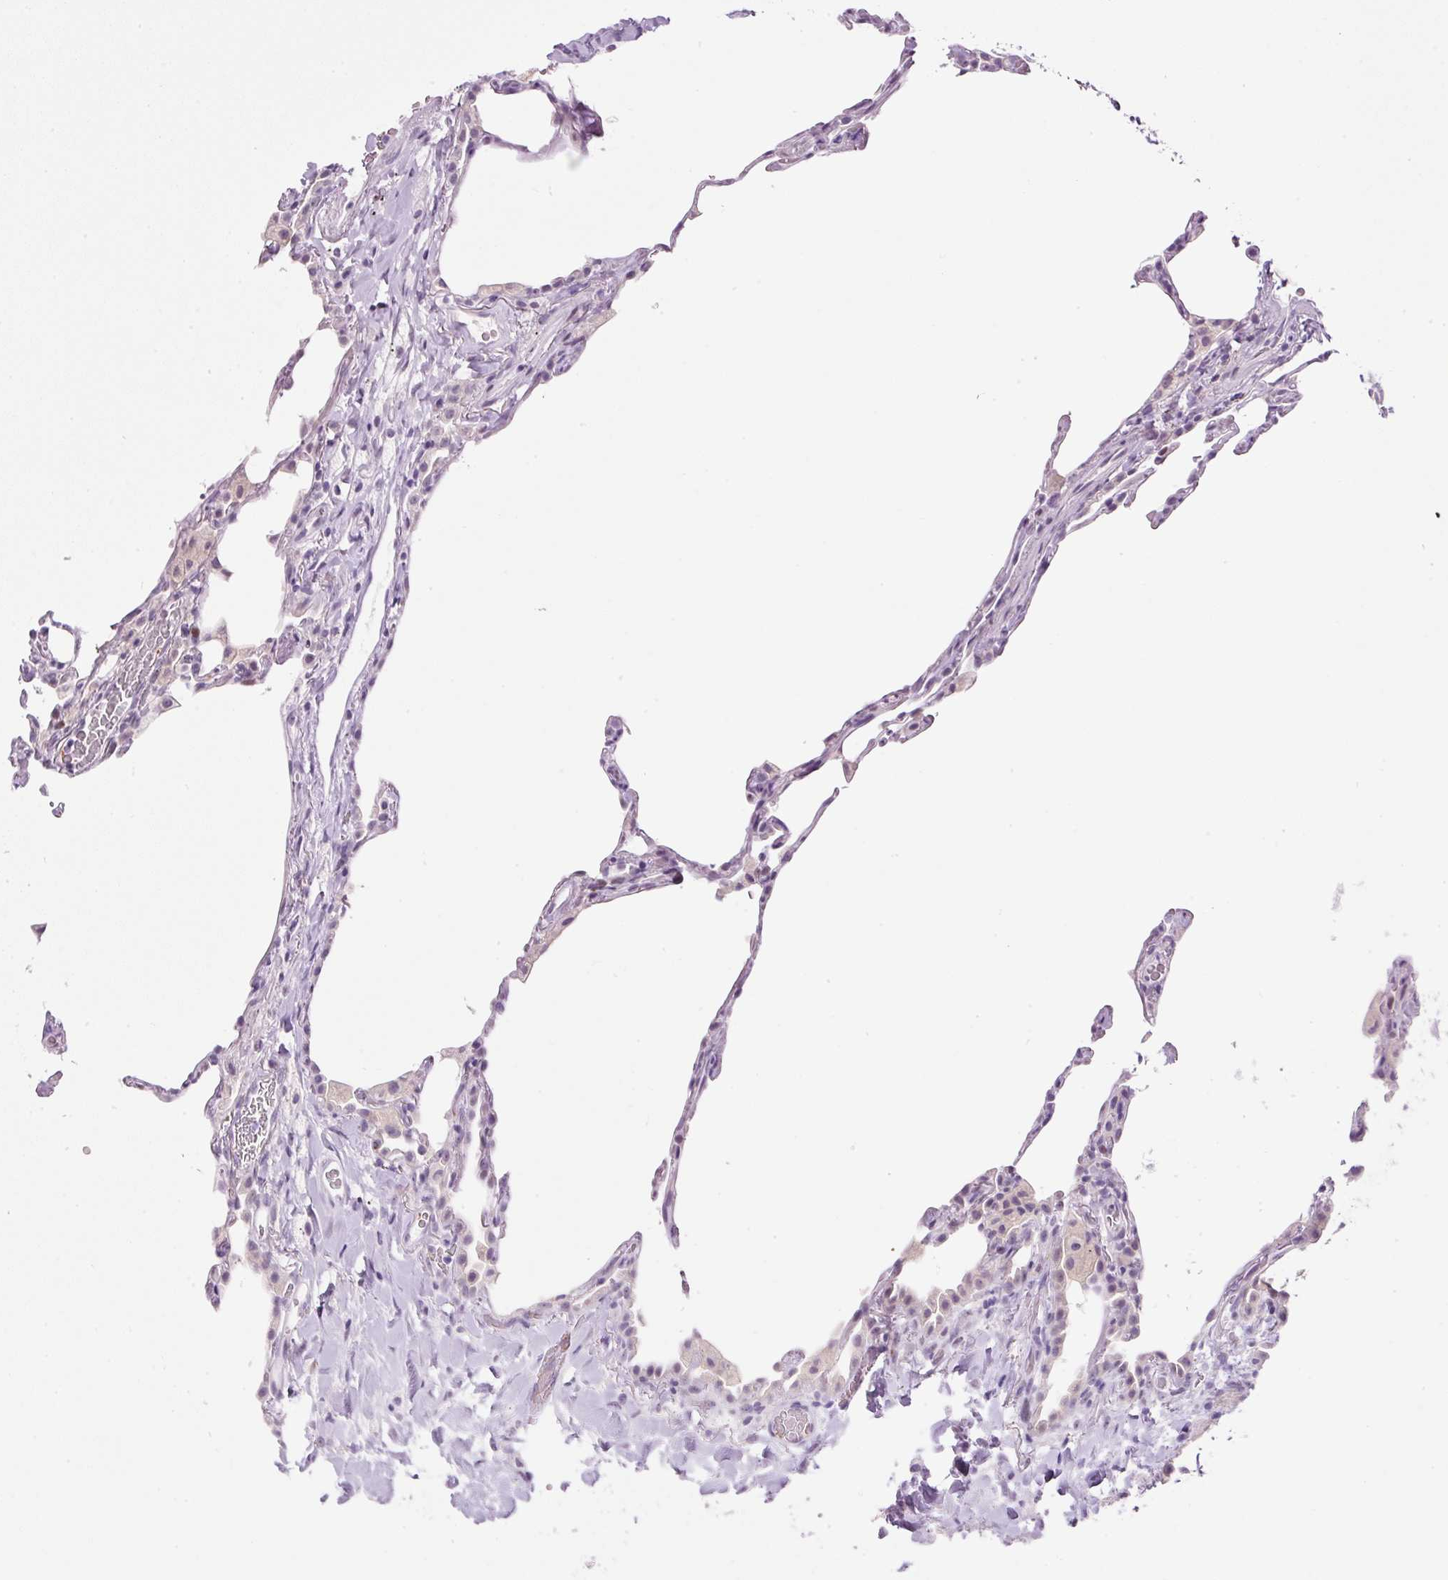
{"staining": {"intensity": "moderate", "quantity": "<25%", "location": "nuclear"}, "tissue": "lung", "cell_type": "Alveolar cells", "image_type": "normal", "snomed": [{"axis": "morphology", "description": "Normal tissue, NOS"}, {"axis": "topography", "description": "Lung"}], "caption": "Lung stained with DAB (3,3'-diaminobenzidine) immunohistochemistry demonstrates low levels of moderate nuclear expression in approximately <25% of alveolar cells. The staining was performed using DAB (3,3'-diaminobenzidine), with brown indicating positive protein expression. Nuclei are stained blue with hematoxylin.", "gene": "SRC", "patient": {"sex": "female", "age": 57}}